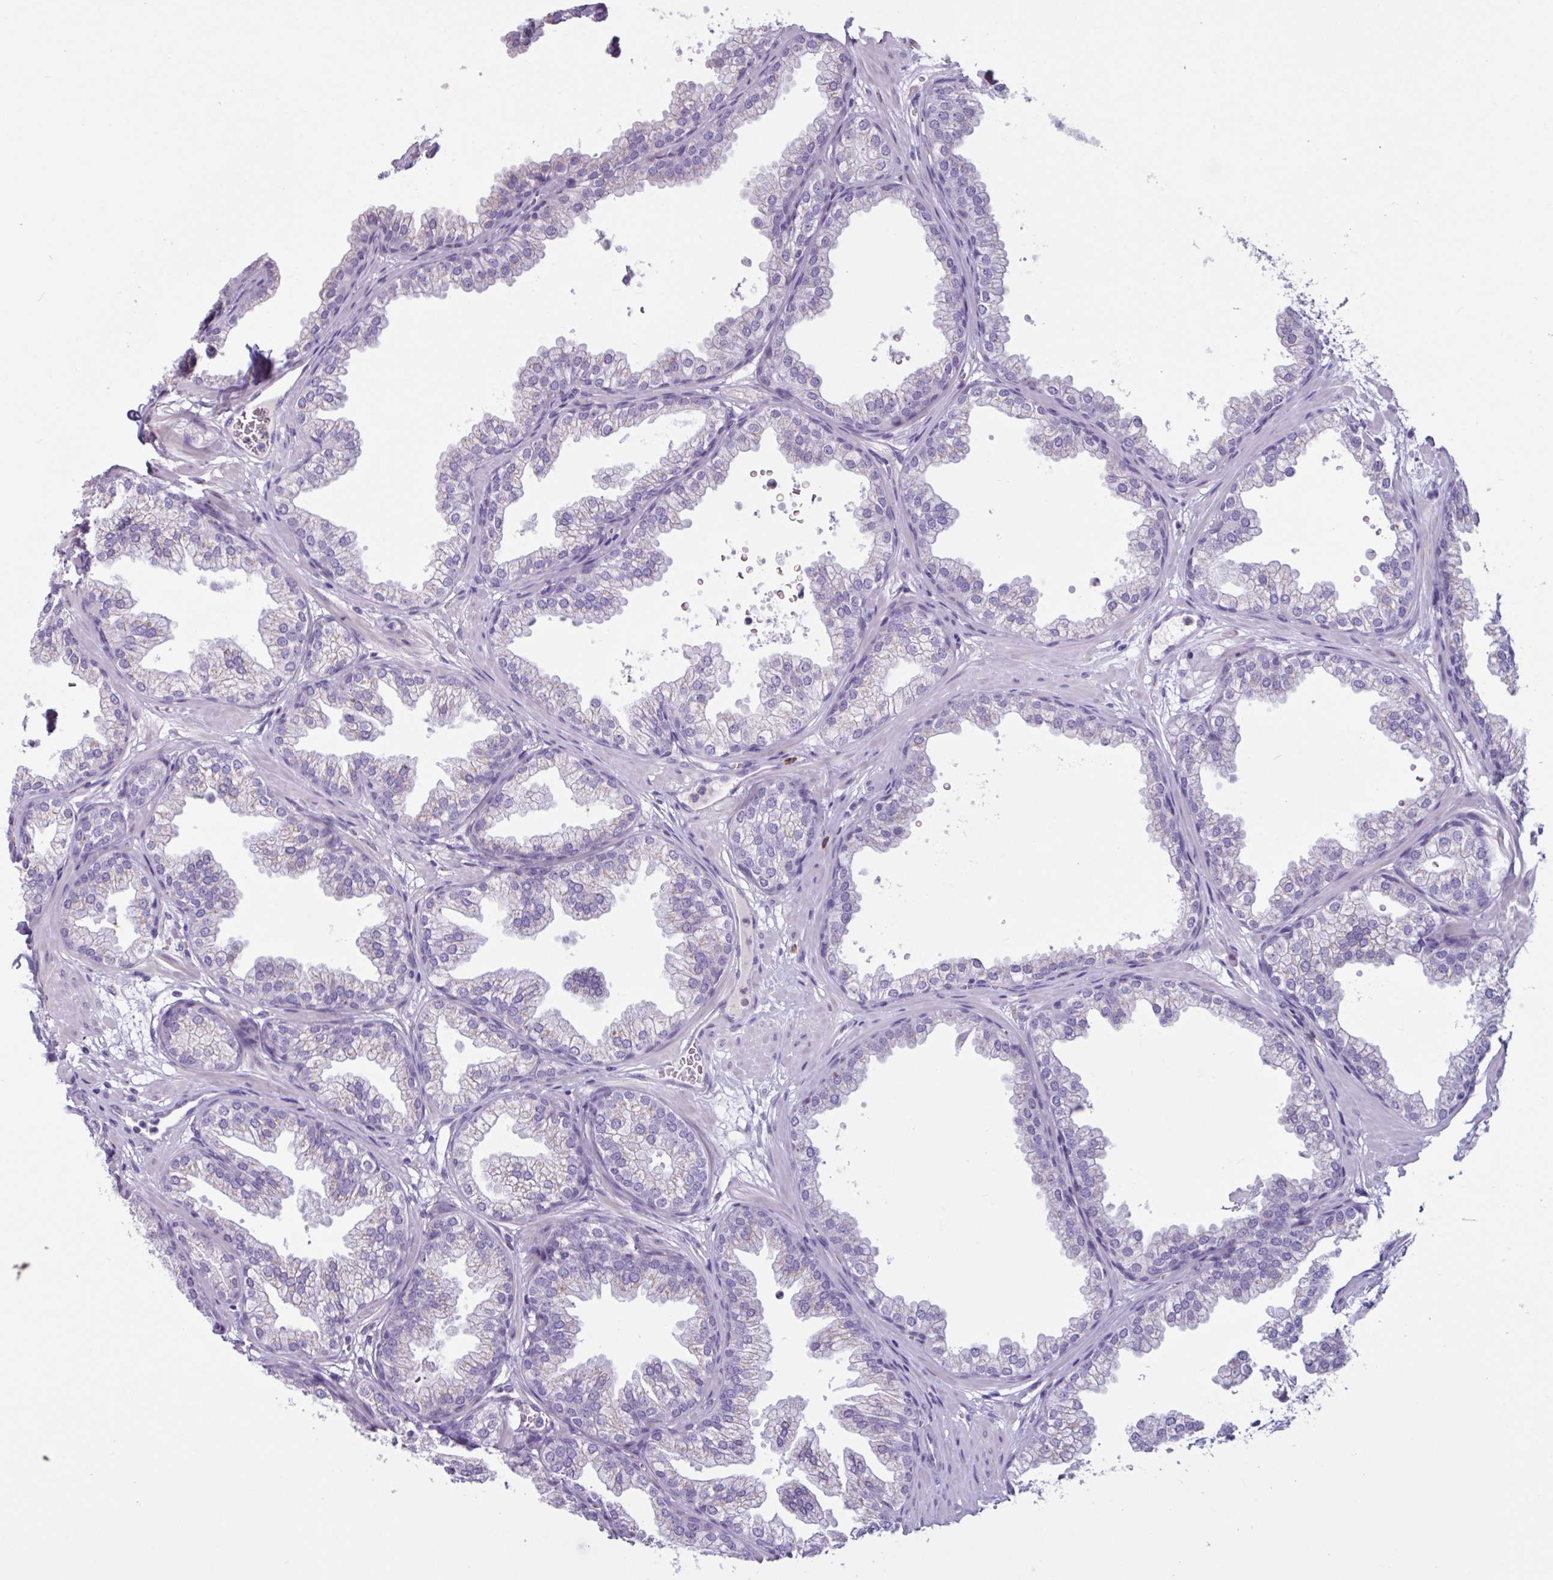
{"staining": {"intensity": "negative", "quantity": "none", "location": "none"}, "tissue": "prostate", "cell_type": "Glandular cells", "image_type": "normal", "snomed": [{"axis": "morphology", "description": "Normal tissue, NOS"}, {"axis": "topography", "description": "Prostate"}], "caption": "IHC of unremarkable human prostate shows no expression in glandular cells.", "gene": "ADGRE1", "patient": {"sex": "male", "age": 37}}